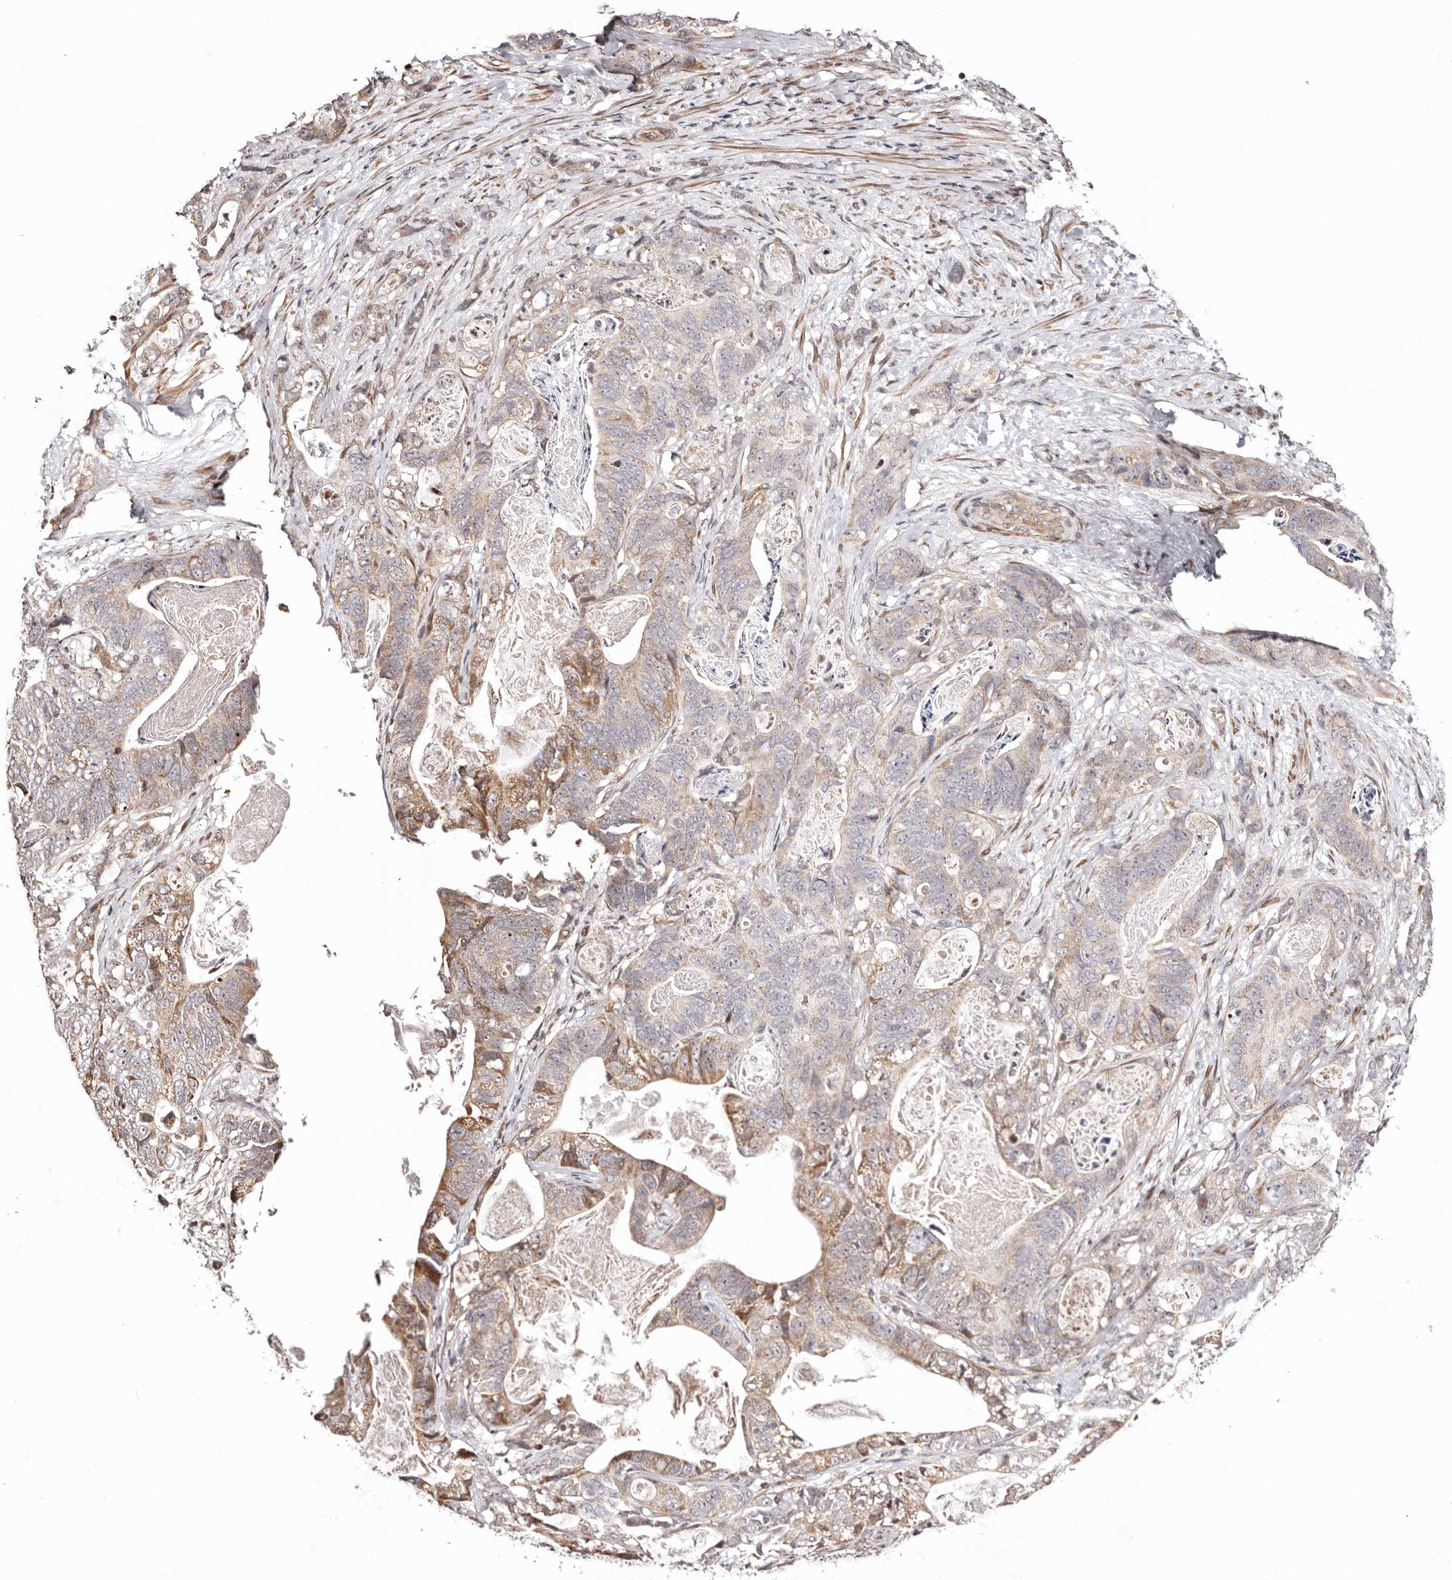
{"staining": {"intensity": "moderate", "quantity": "25%-75%", "location": "cytoplasmic/membranous"}, "tissue": "stomach cancer", "cell_type": "Tumor cells", "image_type": "cancer", "snomed": [{"axis": "morphology", "description": "Normal tissue, NOS"}, {"axis": "morphology", "description": "Adenocarcinoma, NOS"}, {"axis": "topography", "description": "Stomach"}], "caption": "An image of stomach adenocarcinoma stained for a protein shows moderate cytoplasmic/membranous brown staining in tumor cells. The protein is stained brown, and the nuclei are stained in blue (DAB IHC with brightfield microscopy, high magnification).", "gene": "HIVEP3", "patient": {"sex": "female", "age": 89}}